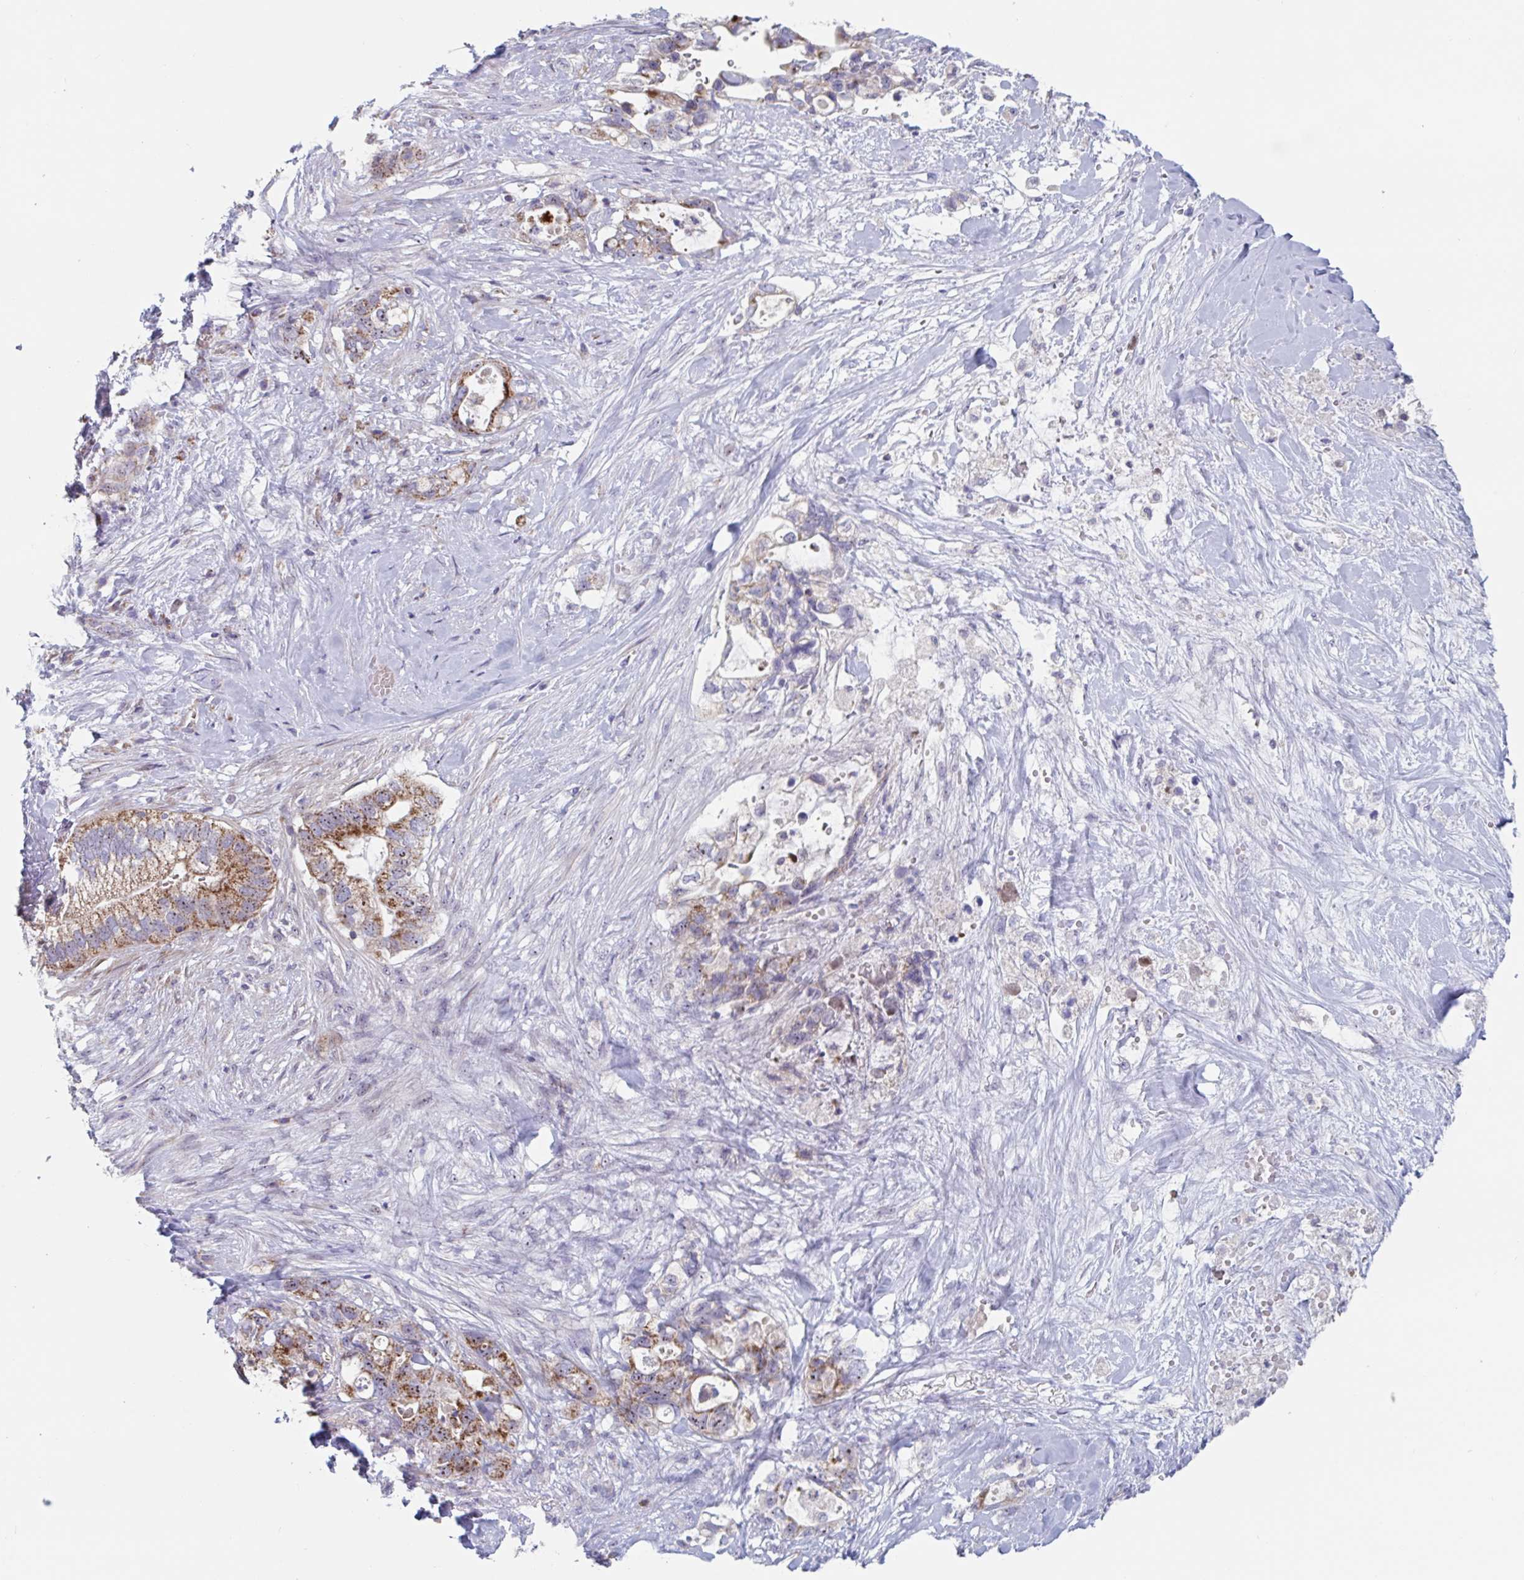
{"staining": {"intensity": "strong", "quantity": ">75%", "location": "cytoplasmic/membranous,nuclear"}, "tissue": "pancreatic cancer", "cell_type": "Tumor cells", "image_type": "cancer", "snomed": [{"axis": "morphology", "description": "Adenocarcinoma, NOS"}, {"axis": "topography", "description": "Pancreas"}], "caption": "Tumor cells exhibit strong cytoplasmic/membranous and nuclear positivity in about >75% of cells in pancreatic adenocarcinoma.", "gene": "MRPL53", "patient": {"sex": "female", "age": 72}}